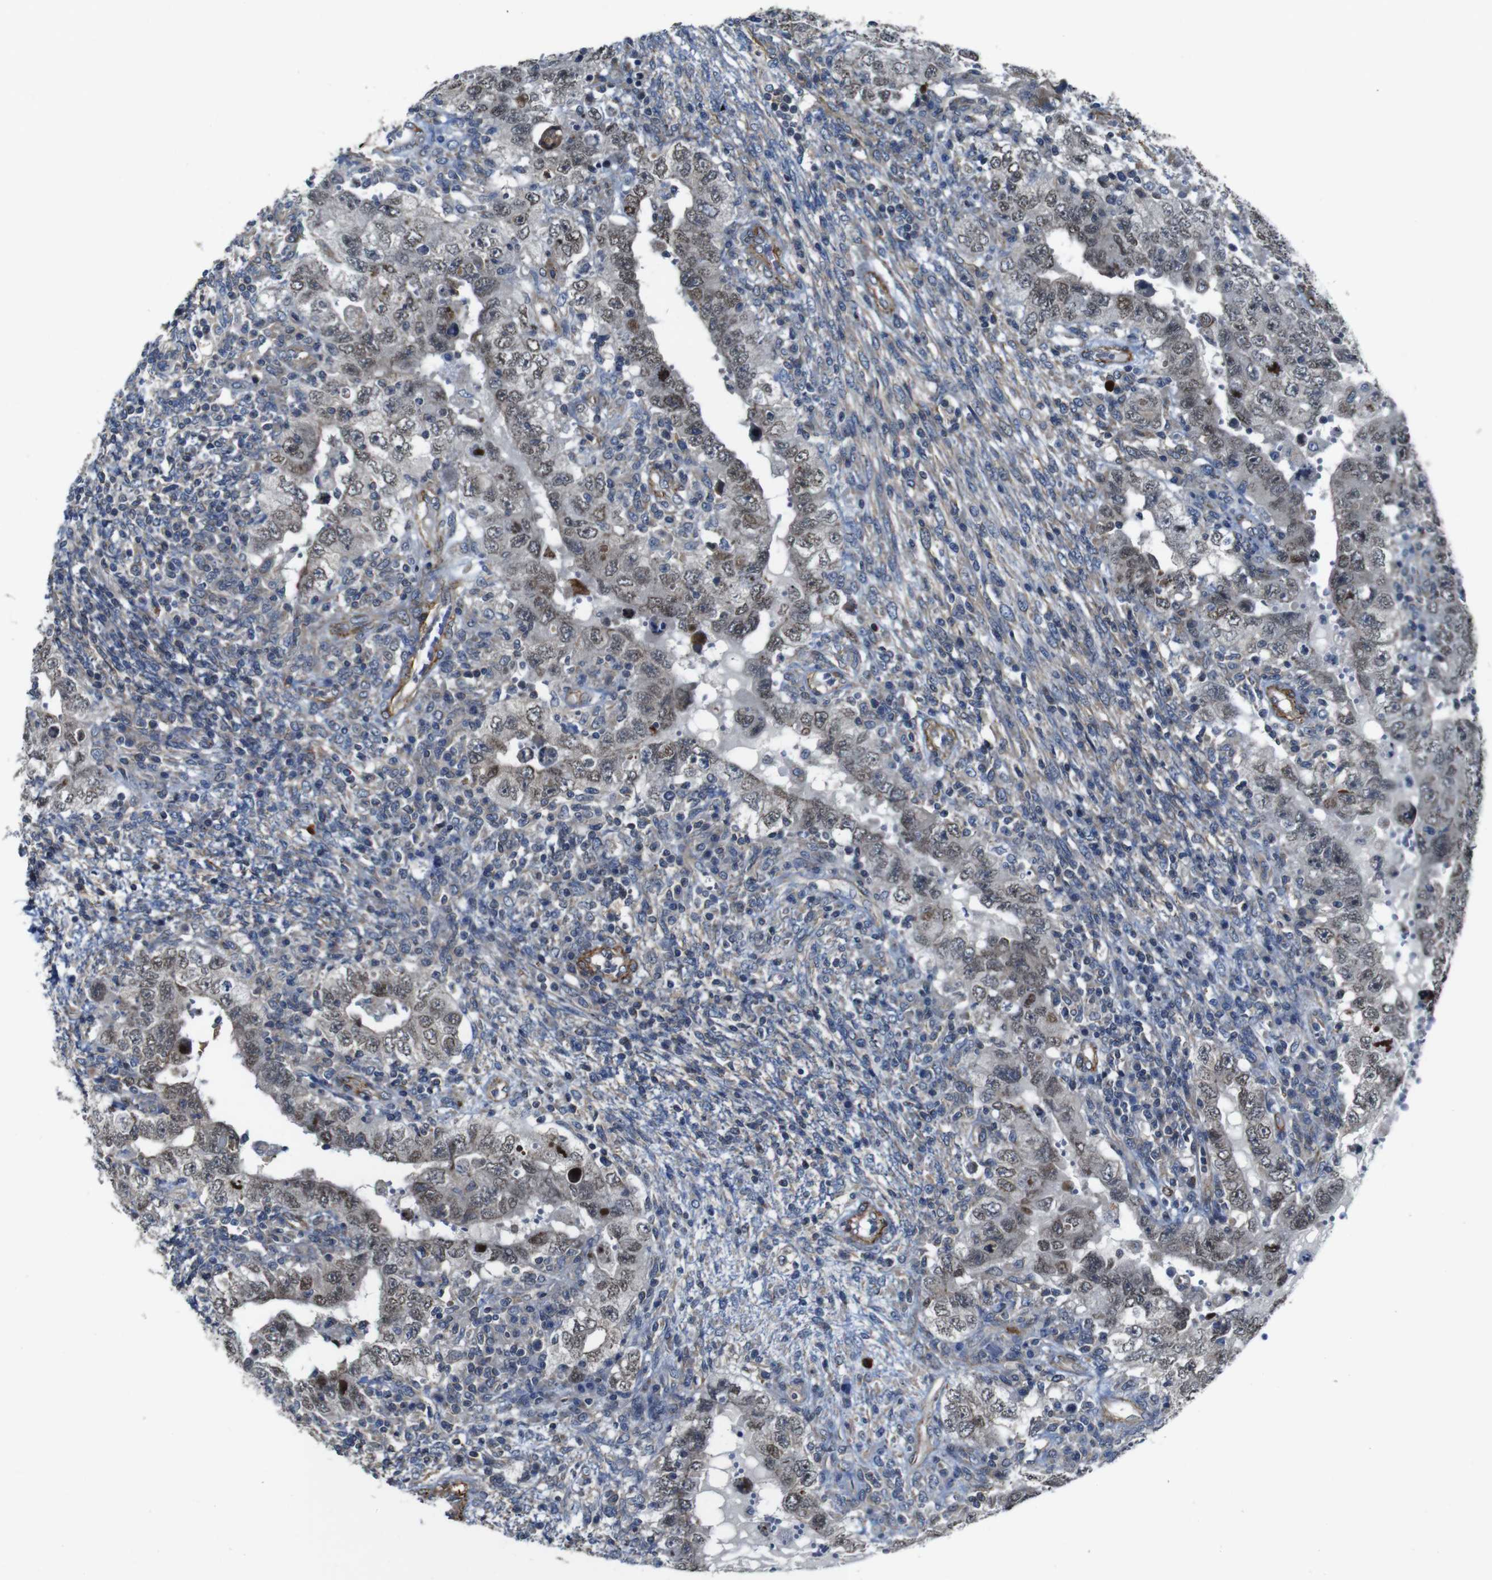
{"staining": {"intensity": "weak", "quantity": "25%-75%", "location": "nuclear"}, "tissue": "testis cancer", "cell_type": "Tumor cells", "image_type": "cancer", "snomed": [{"axis": "morphology", "description": "Carcinoma, Embryonal, NOS"}, {"axis": "topography", "description": "Testis"}], "caption": "Testis cancer stained with immunohistochemistry demonstrates weak nuclear staining in about 25%-75% of tumor cells. (DAB (3,3'-diaminobenzidine) IHC with brightfield microscopy, high magnification).", "gene": "GGT7", "patient": {"sex": "male", "age": 26}}